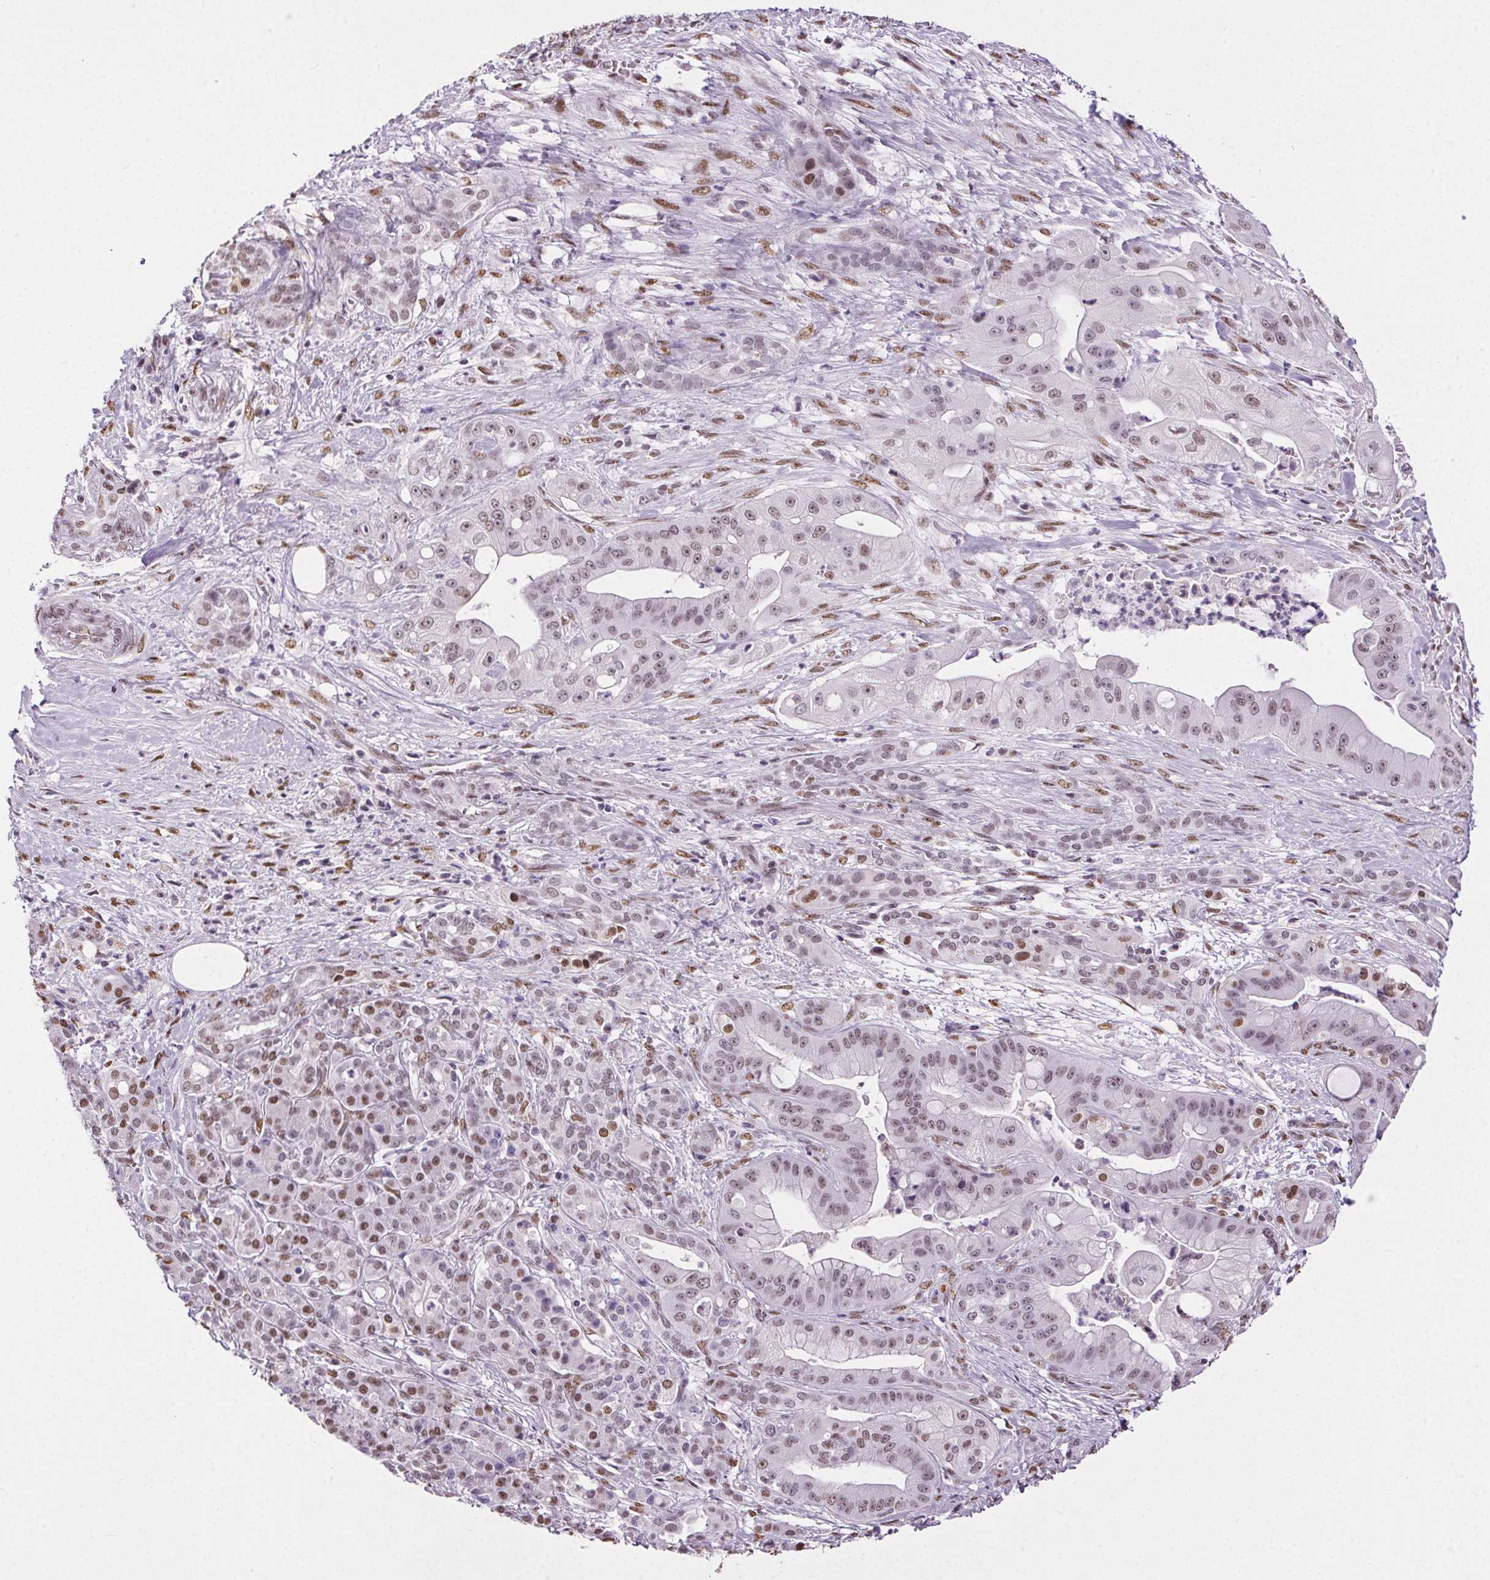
{"staining": {"intensity": "weak", "quantity": "<25%", "location": "nuclear"}, "tissue": "pancreatic cancer", "cell_type": "Tumor cells", "image_type": "cancer", "snomed": [{"axis": "morphology", "description": "Normal tissue, NOS"}, {"axis": "morphology", "description": "Inflammation, NOS"}, {"axis": "morphology", "description": "Adenocarcinoma, NOS"}, {"axis": "topography", "description": "Pancreas"}], "caption": "A photomicrograph of pancreatic cancer stained for a protein exhibits no brown staining in tumor cells.", "gene": "GP6", "patient": {"sex": "male", "age": 57}}